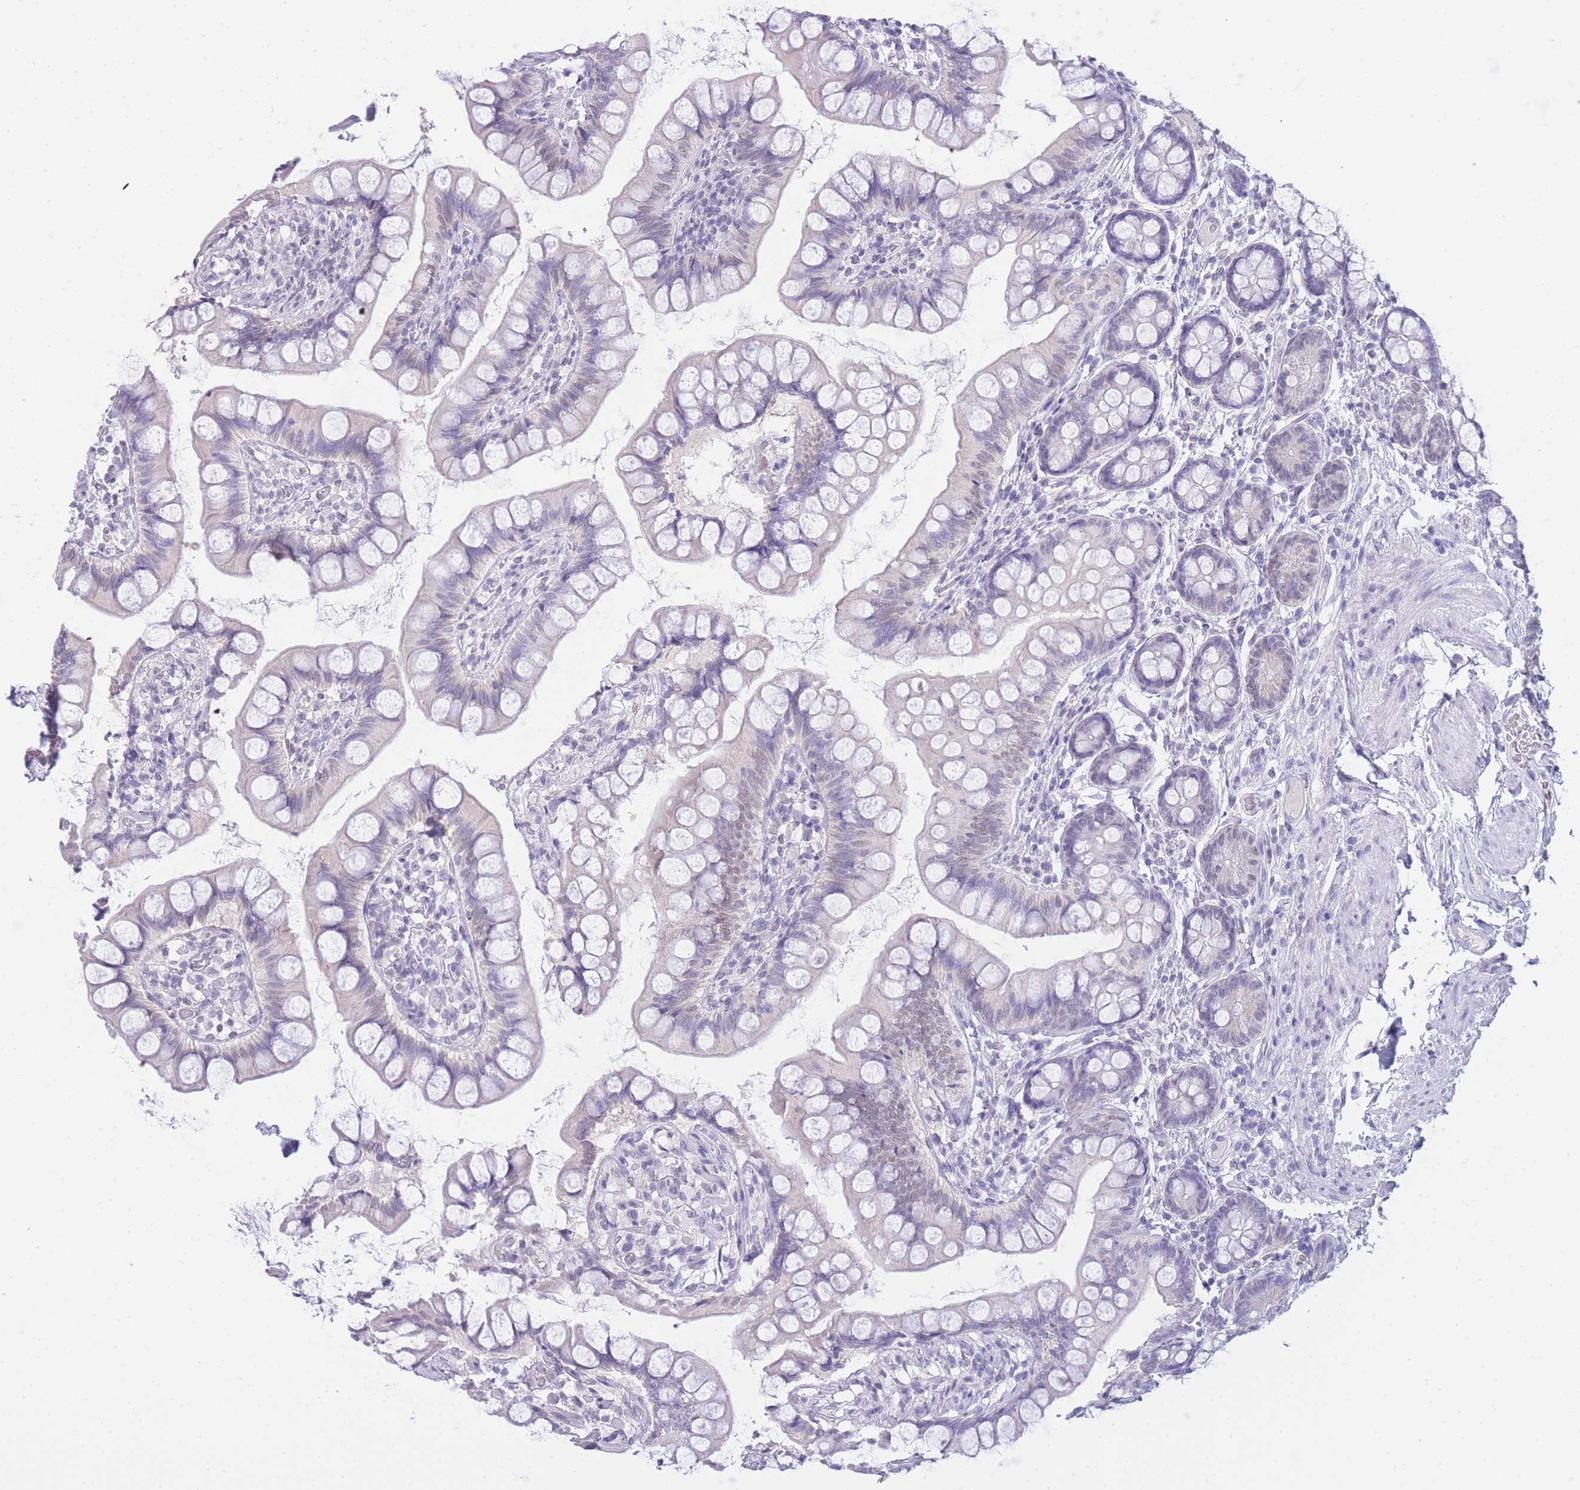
{"staining": {"intensity": "weak", "quantity": "<25%", "location": "nuclear"}, "tissue": "small intestine", "cell_type": "Glandular cells", "image_type": "normal", "snomed": [{"axis": "morphology", "description": "Normal tissue, NOS"}, {"axis": "topography", "description": "Small intestine"}], "caption": "This photomicrograph is of benign small intestine stained with immunohistochemistry (IHC) to label a protein in brown with the nuclei are counter-stained blue. There is no expression in glandular cells.", "gene": "FRAT2", "patient": {"sex": "male", "age": 70}}